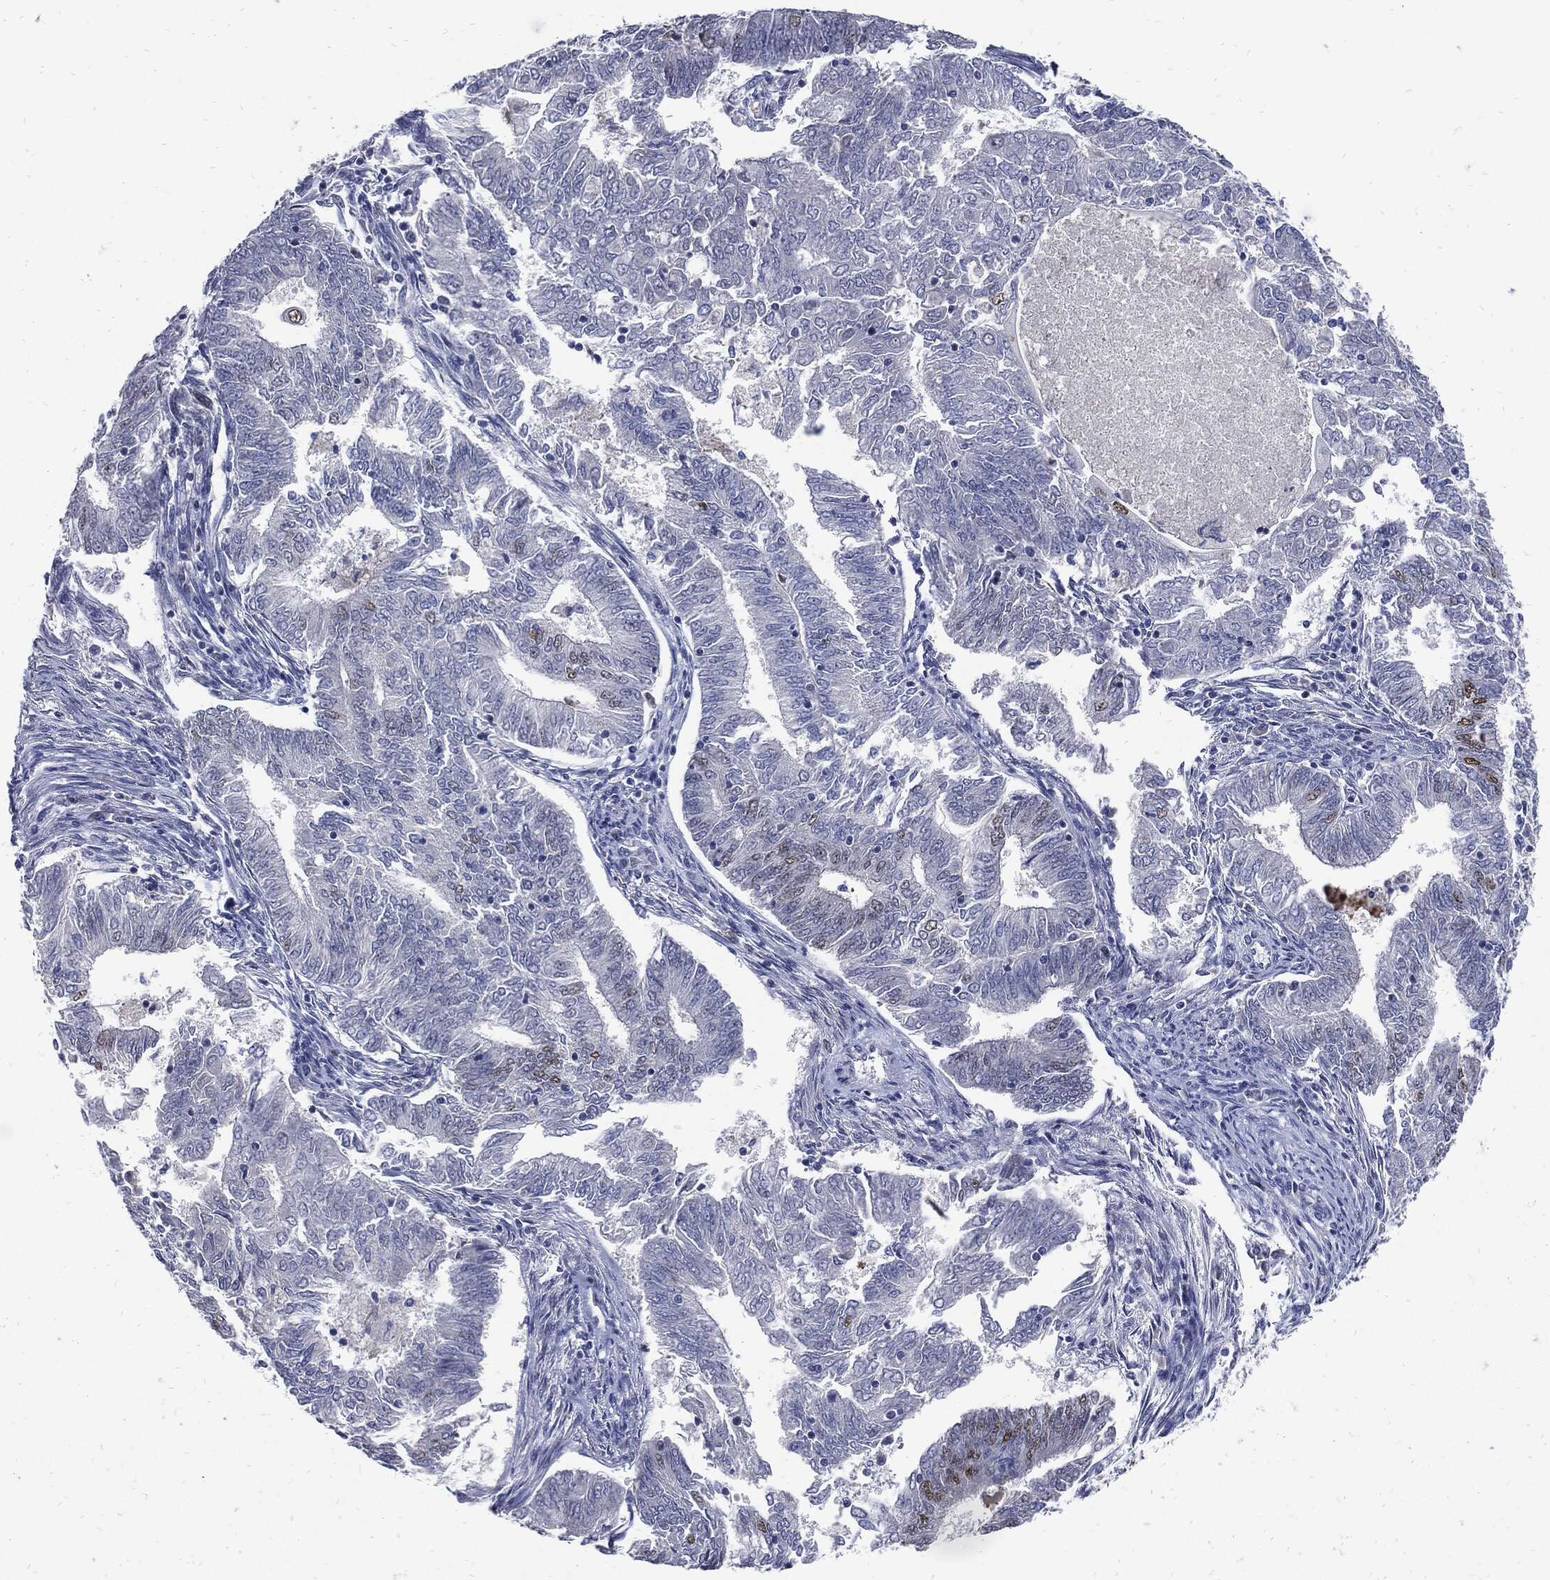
{"staining": {"intensity": "strong", "quantity": "<25%", "location": "nuclear"}, "tissue": "endometrial cancer", "cell_type": "Tumor cells", "image_type": "cancer", "snomed": [{"axis": "morphology", "description": "Adenocarcinoma, NOS"}, {"axis": "topography", "description": "Endometrium"}], "caption": "Endometrial cancer stained with a protein marker shows strong staining in tumor cells.", "gene": "NBN", "patient": {"sex": "female", "age": 62}}